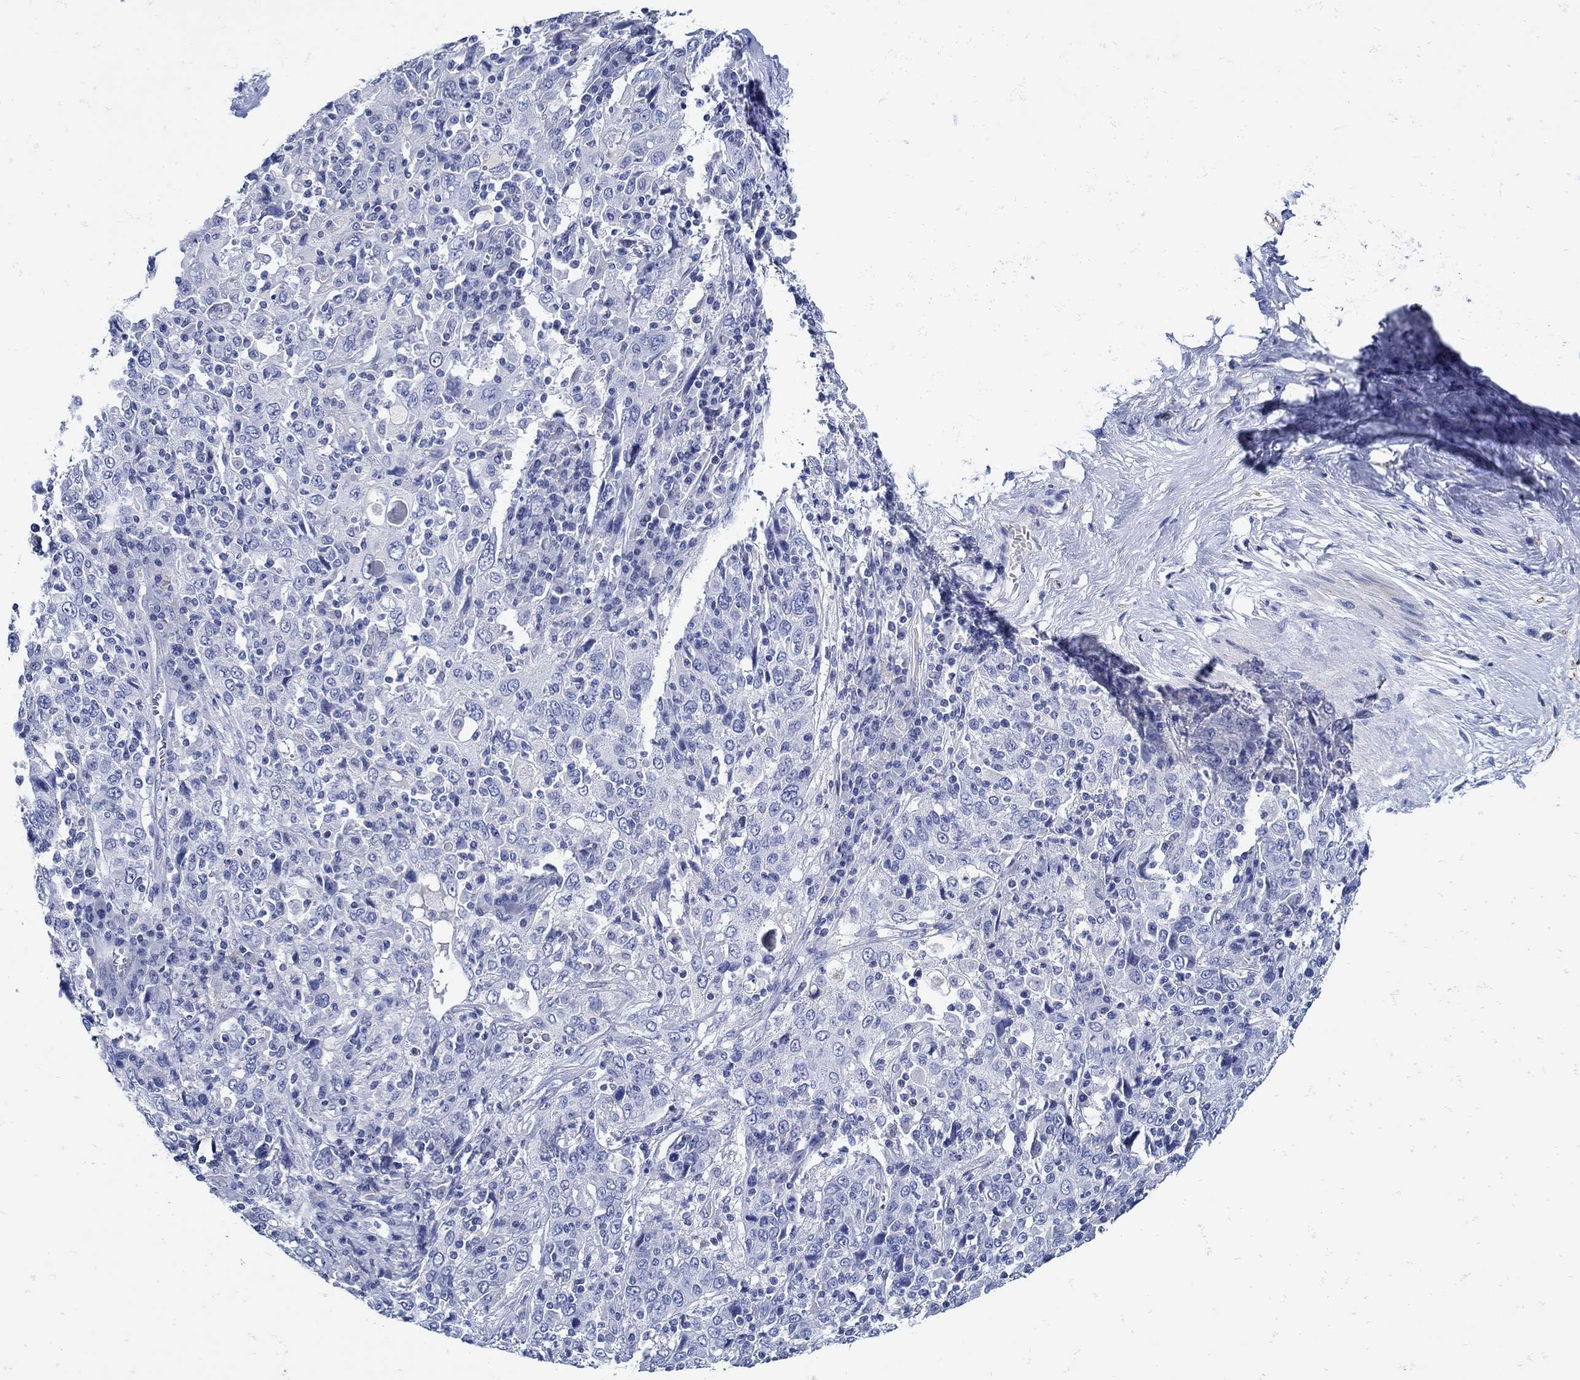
{"staining": {"intensity": "negative", "quantity": "none", "location": "none"}, "tissue": "cervical cancer", "cell_type": "Tumor cells", "image_type": "cancer", "snomed": [{"axis": "morphology", "description": "Squamous cell carcinoma, NOS"}, {"axis": "topography", "description": "Cervix"}], "caption": "Human cervical cancer stained for a protein using IHC shows no staining in tumor cells.", "gene": "NOS1", "patient": {"sex": "female", "age": 46}}